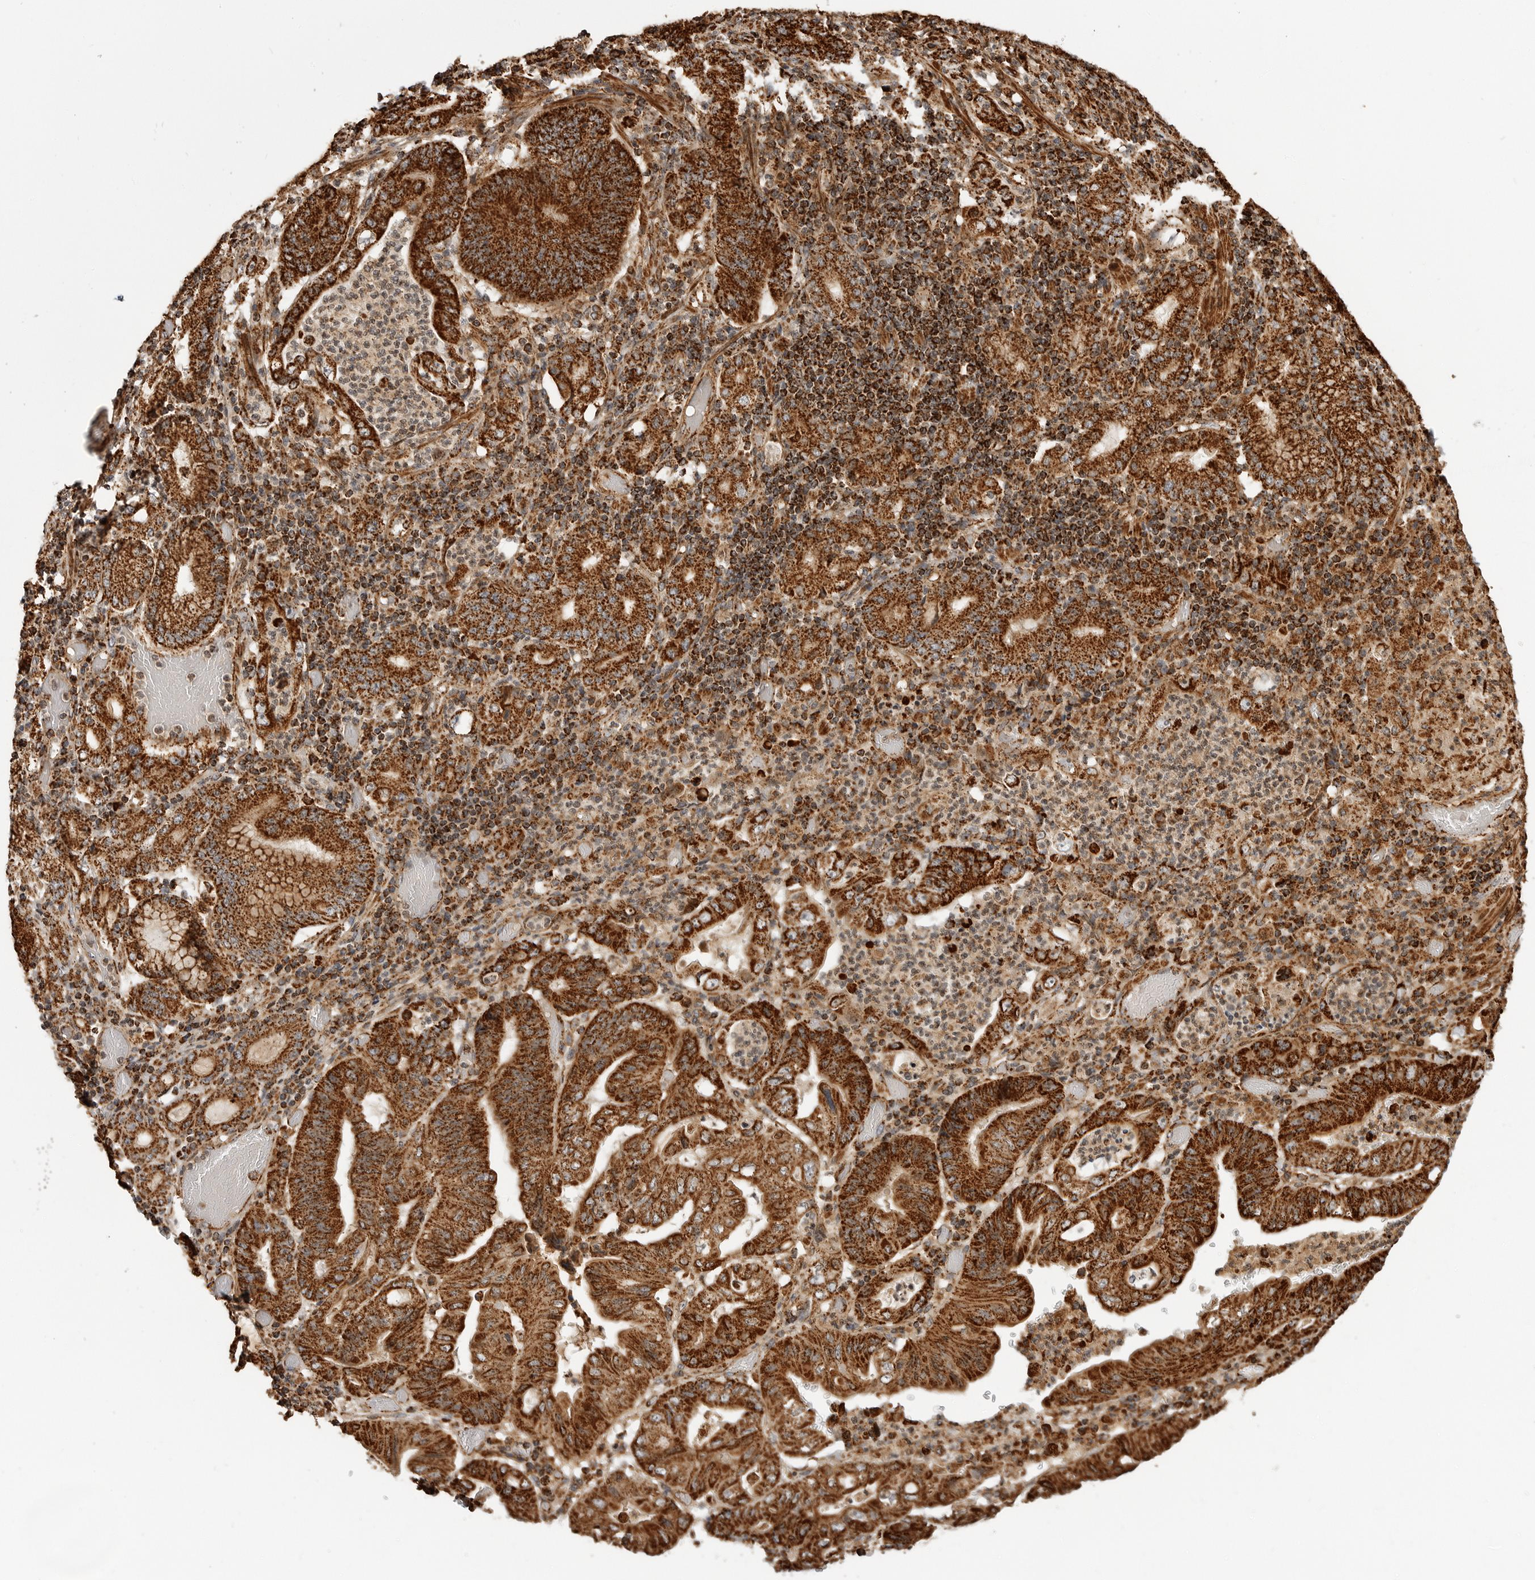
{"staining": {"intensity": "strong", "quantity": ">75%", "location": "cytoplasmic/membranous"}, "tissue": "stomach cancer", "cell_type": "Tumor cells", "image_type": "cancer", "snomed": [{"axis": "morphology", "description": "Adenocarcinoma, NOS"}, {"axis": "topography", "description": "Stomach"}], "caption": "This is a micrograph of IHC staining of adenocarcinoma (stomach), which shows strong positivity in the cytoplasmic/membranous of tumor cells.", "gene": "BMP2K", "patient": {"sex": "female", "age": 73}}